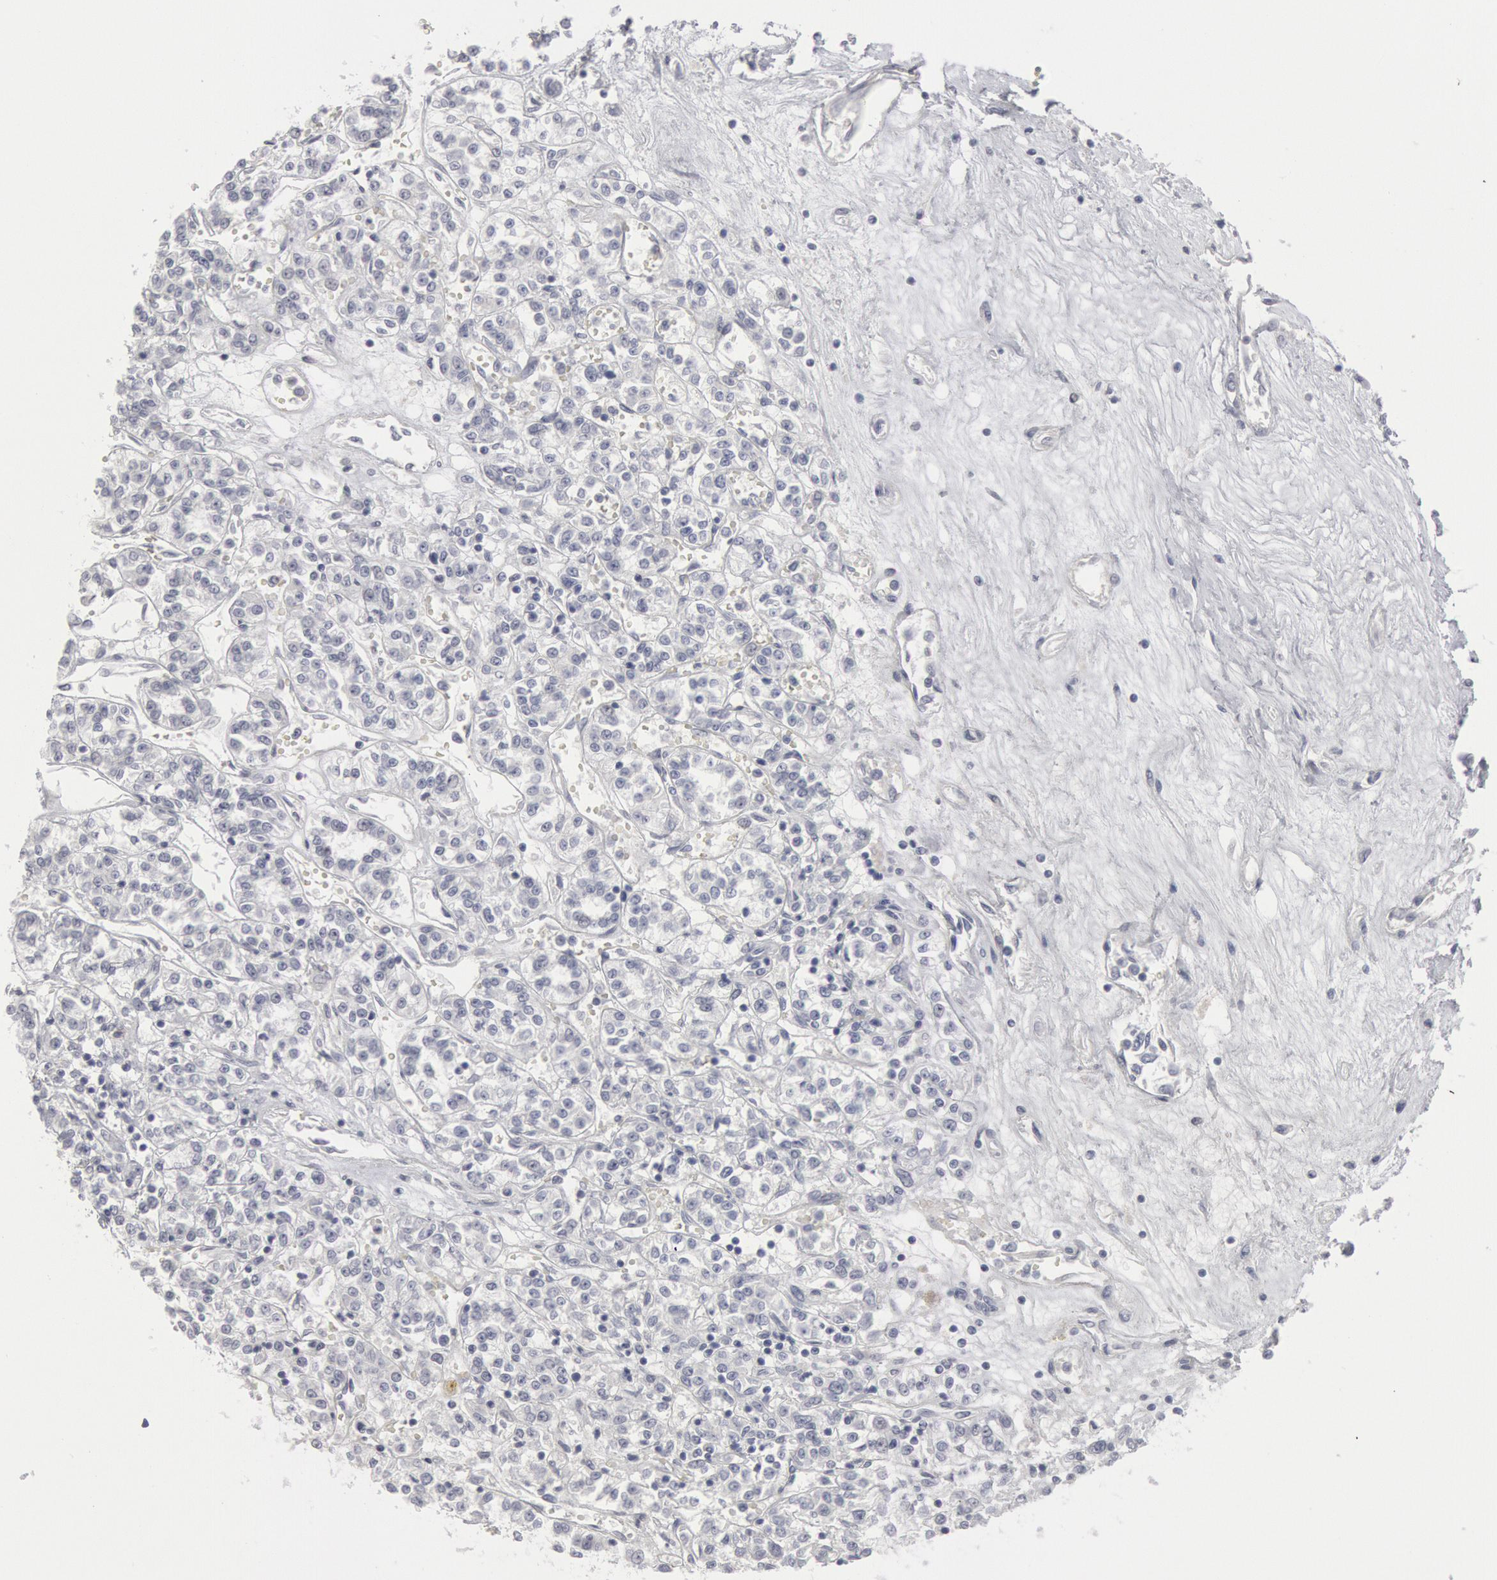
{"staining": {"intensity": "negative", "quantity": "none", "location": "none"}, "tissue": "renal cancer", "cell_type": "Tumor cells", "image_type": "cancer", "snomed": [{"axis": "morphology", "description": "Adenocarcinoma, NOS"}, {"axis": "topography", "description": "Kidney"}], "caption": "This is an immunohistochemistry (IHC) histopathology image of renal cancer. There is no staining in tumor cells.", "gene": "DMC1", "patient": {"sex": "female", "age": 76}}